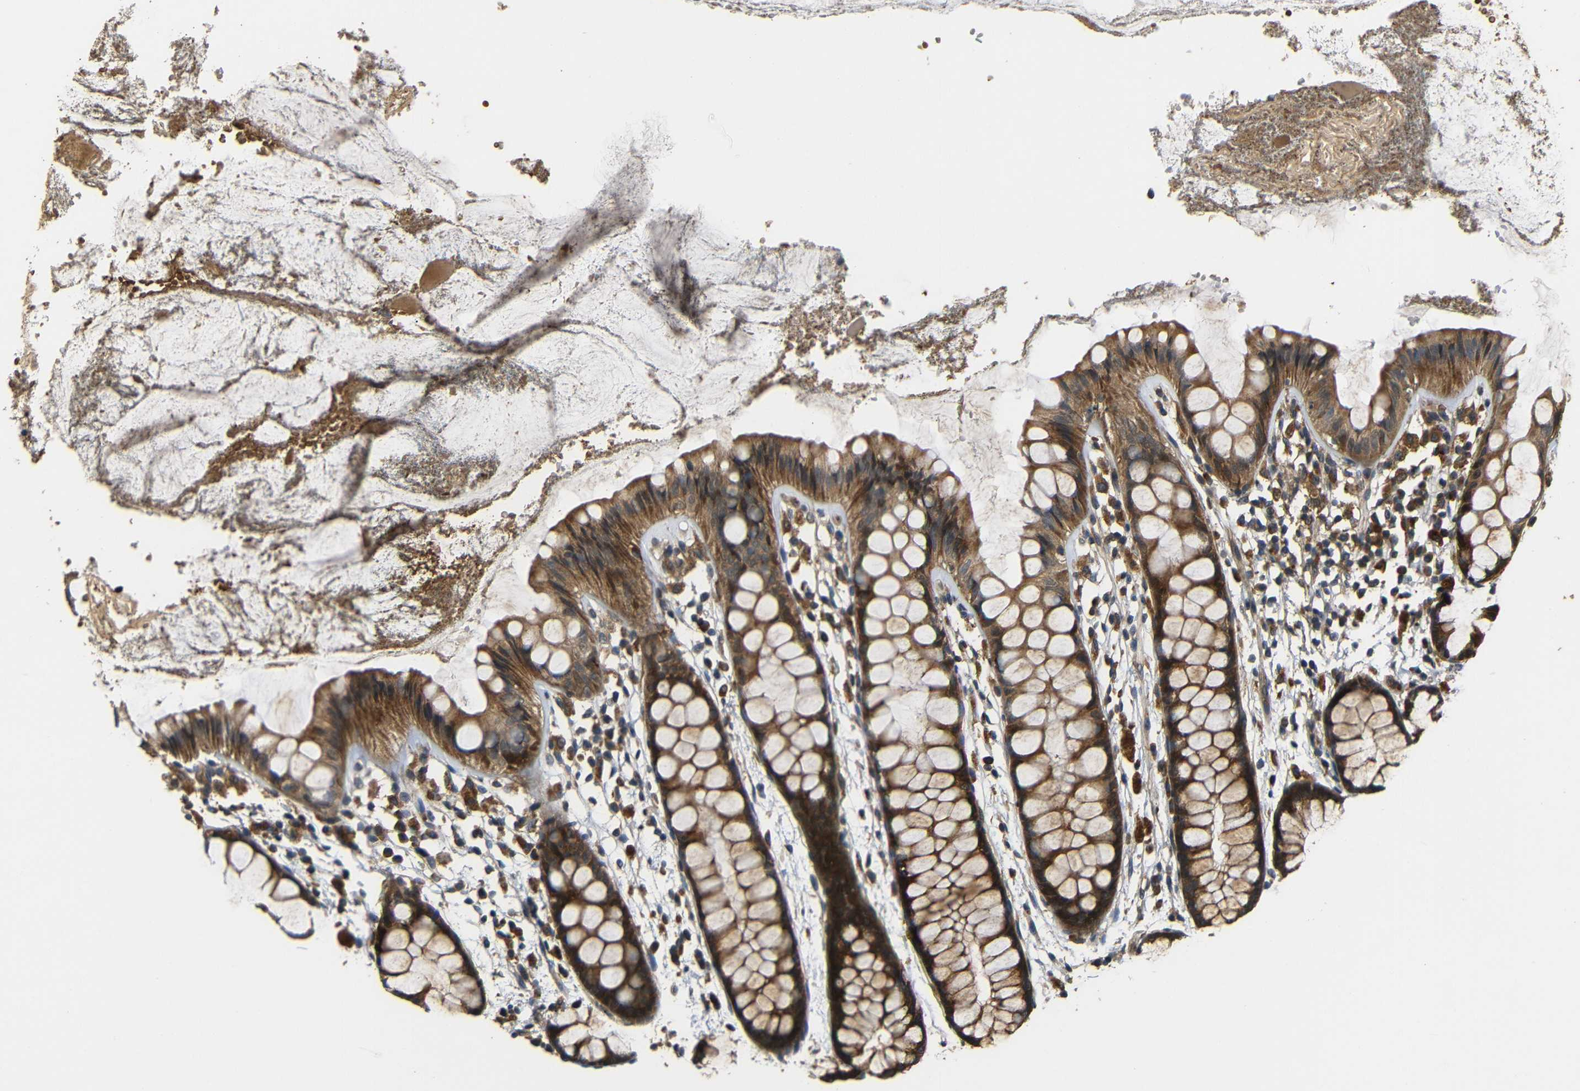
{"staining": {"intensity": "strong", "quantity": ">75%", "location": "cytoplasmic/membranous"}, "tissue": "rectum", "cell_type": "Glandular cells", "image_type": "normal", "snomed": [{"axis": "morphology", "description": "Normal tissue, NOS"}, {"axis": "topography", "description": "Rectum"}], "caption": "A high-resolution histopathology image shows immunohistochemistry (IHC) staining of unremarkable rectum, which exhibits strong cytoplasmic/membranous positivity in approximately >75% of glandular cells.", "gene": "EPHB2", "patient": {"sex": "female", "age": 66}}